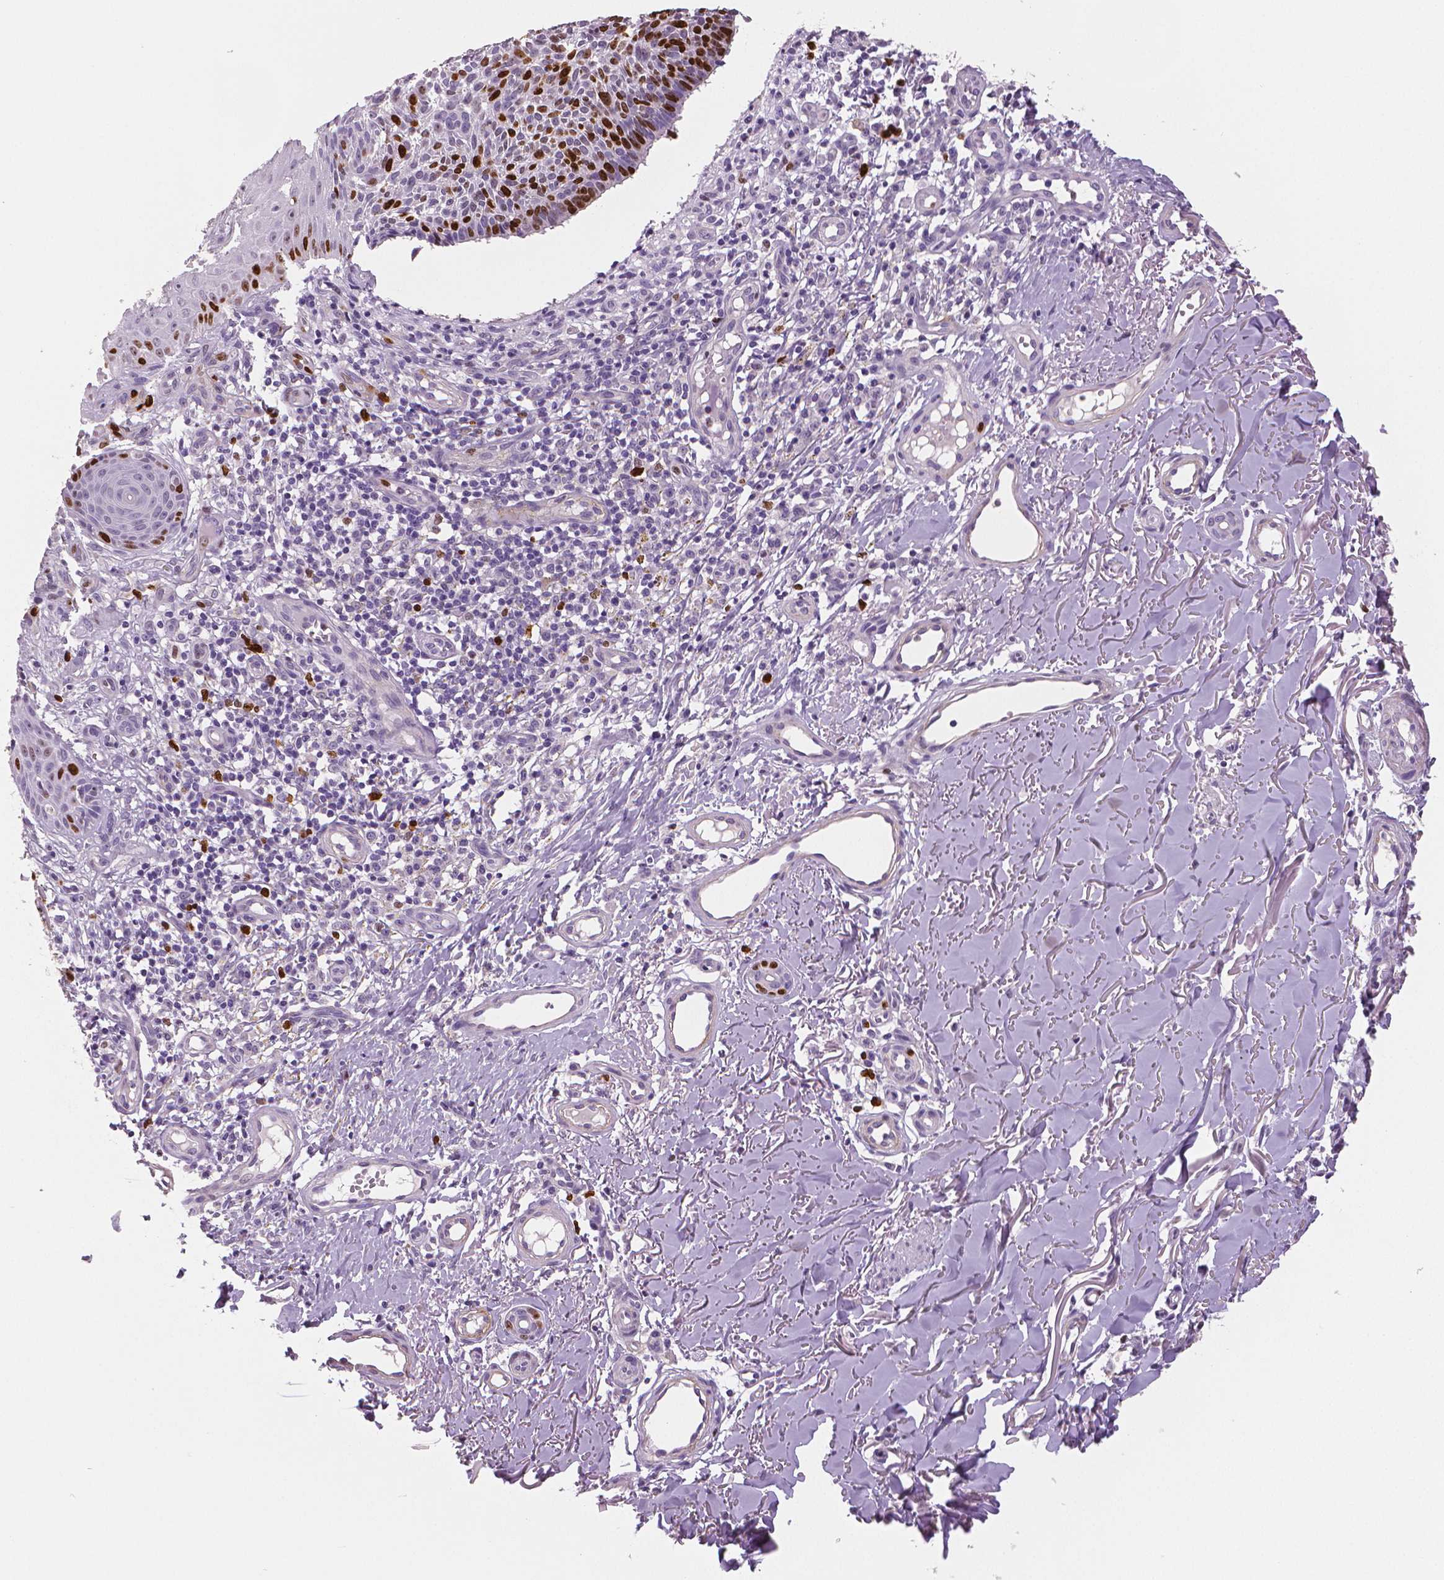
{"staining": {"intensity": "strong", "quantity": "25%-75%", "location": "nuclear"}, "tissue": "skin cancer", "cell_type": "Tumor cells", "image_type": "cancer", "snomed": [{"axis": "morphology", "description": "Basal cell carcinoma"}, {"axis": "topography", "description": "Skin"}], "caption": "A high-resolution photomicrograph shows IHC staining of skin basal cell carcinoma, which exhibits strong nuclear positivity in about 25%-75% of tumor cells.", "gene": "MKI67", "patient": {"sex": "male", "age": 88}}